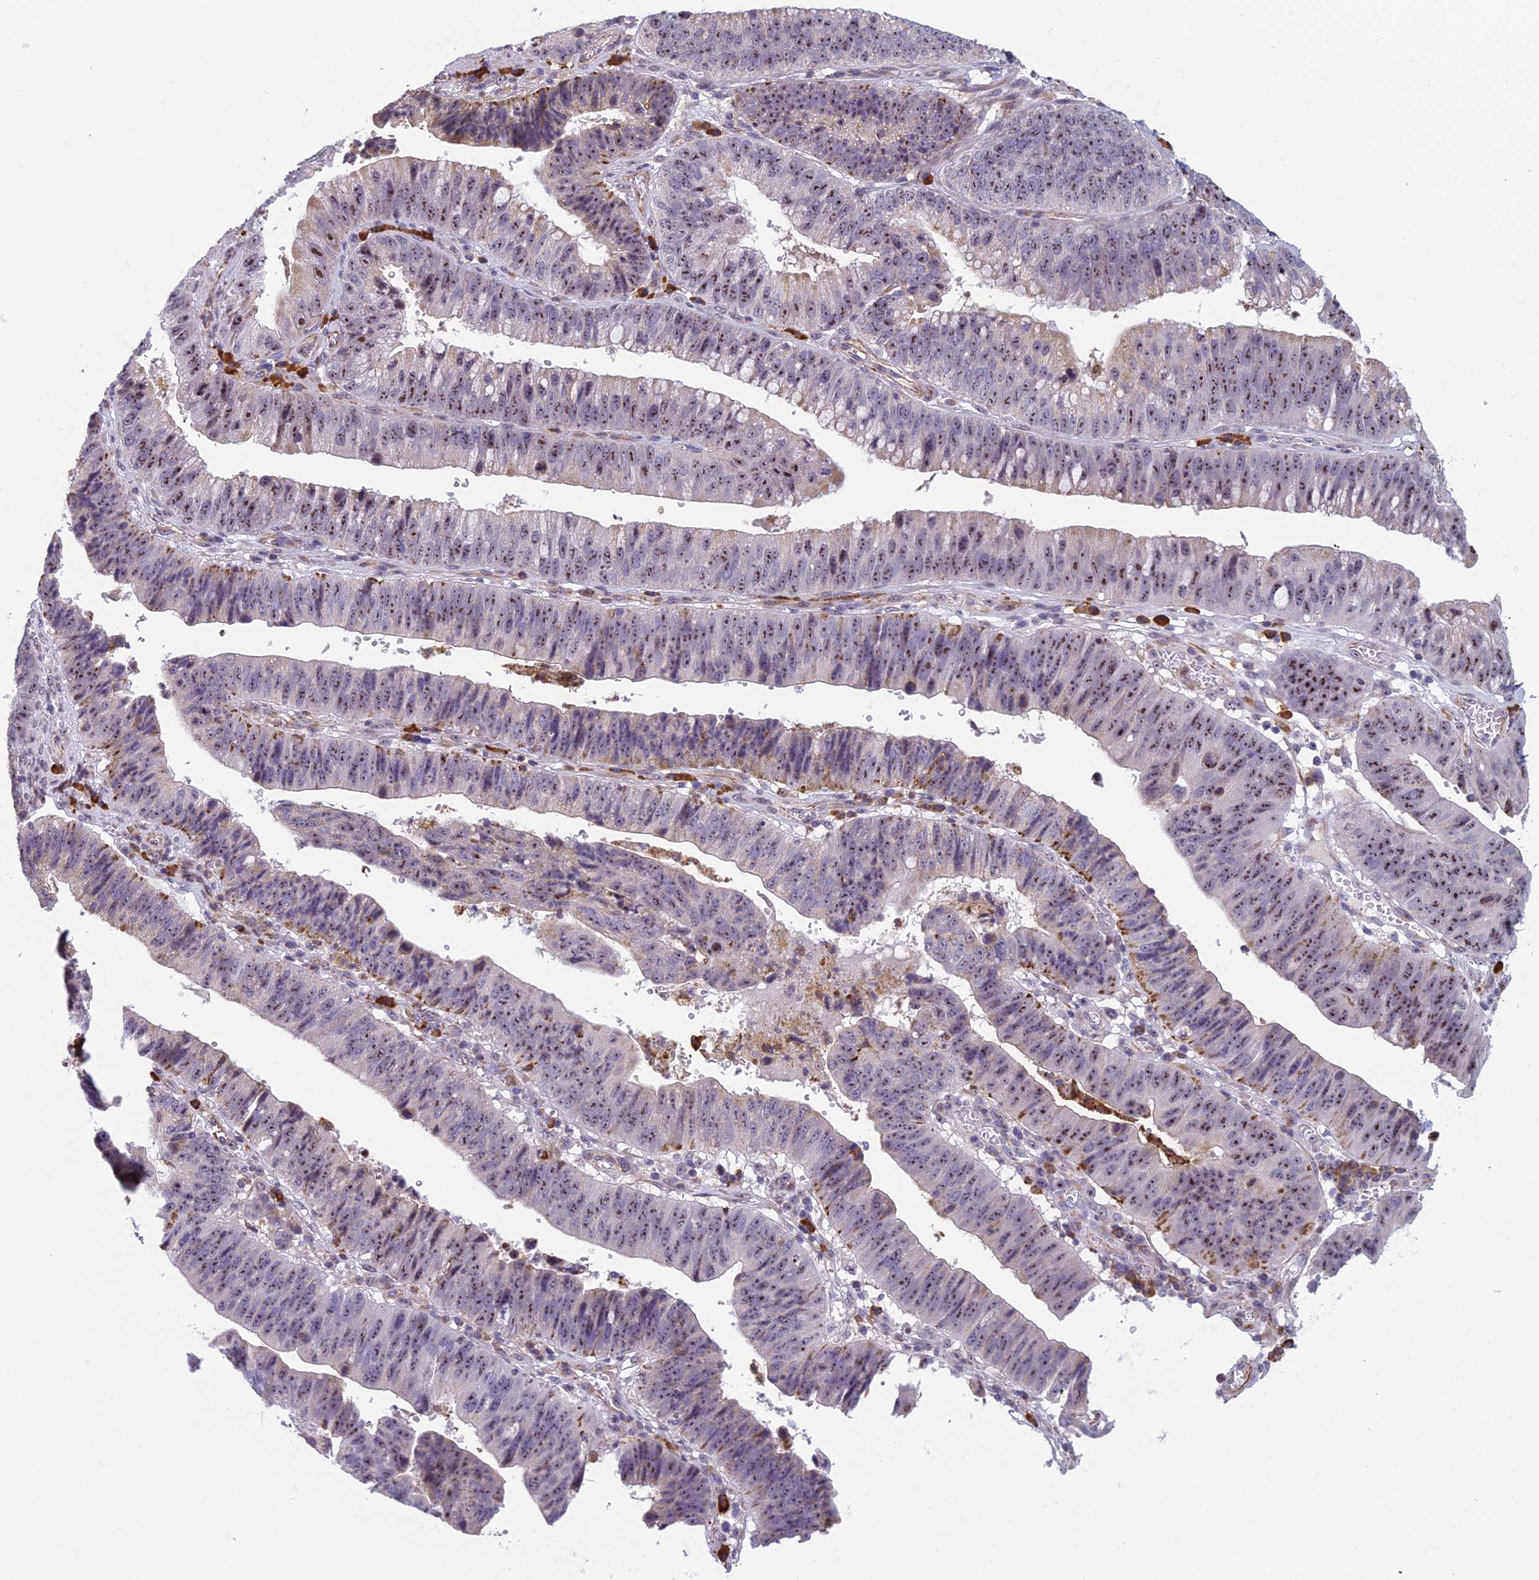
{"staining": {"intensity": "moderate", "quantity": ">75%", "location": "nuclear"}, "tissue": "stomach cancer", "cell_type": "Tumor cells", "image_type": "cancer", "snomed": [{"axis": "morphology", "description": "Adenocarcinoma, NOS"}, {"axis": "topography", "description": "Stomach"}], "caption": "Human adenocarcinoma (stomach) stained with a brown dye reveals moderate nuclear positive expression in about >75% of tumor cells.", "gene": "NOC2L", "patient": {"sex": "male", "age": 59}}